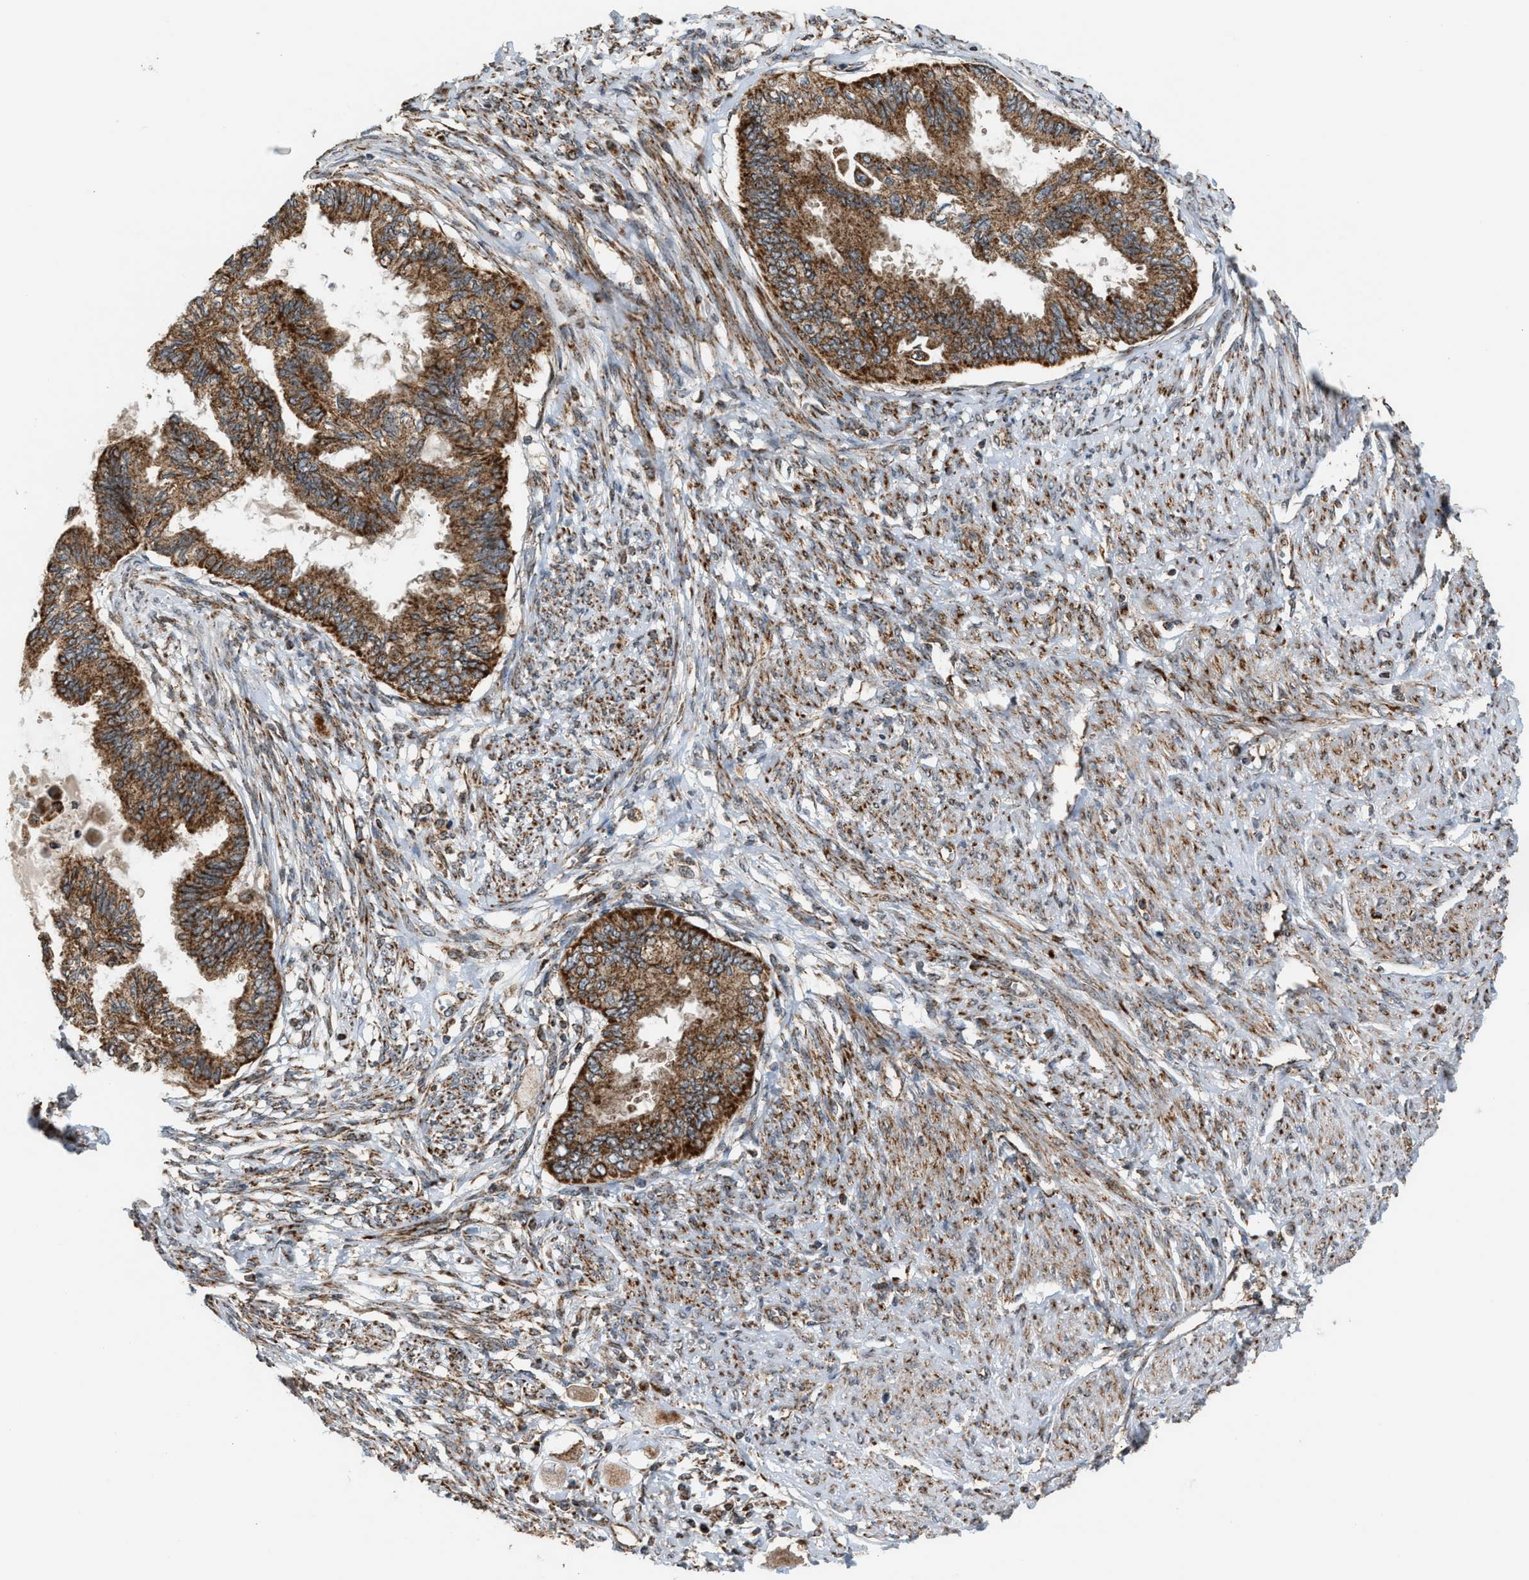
{"staining": {"intensity": "moderate", "quantity": ">75%", "location": "cytoplasmic/membranous"}, "tissue": "cervical cancer", "cell_type": "Tumor cells", "image_type": "cancer", "snomed": [{"axis": "morphology", "description": "Normal tissue, NOS"}, {"axis": "morphology", "description": "Adenocarcinoma, NOS"}, {"axis": "topography", "description": "Cervix"}, {"axis": "topography", "description": "Endometrium"}], "caption": "An immunohistochemistry micrograph of tumor tissue is shown. Protein staining in brown shows moderate cytoplasmic/membranous positivity in cervical cancer (adenocarcinoma) within tumor cells.", "gene": "SGSM2", "patient": {"sex": "female", "age": 86}}